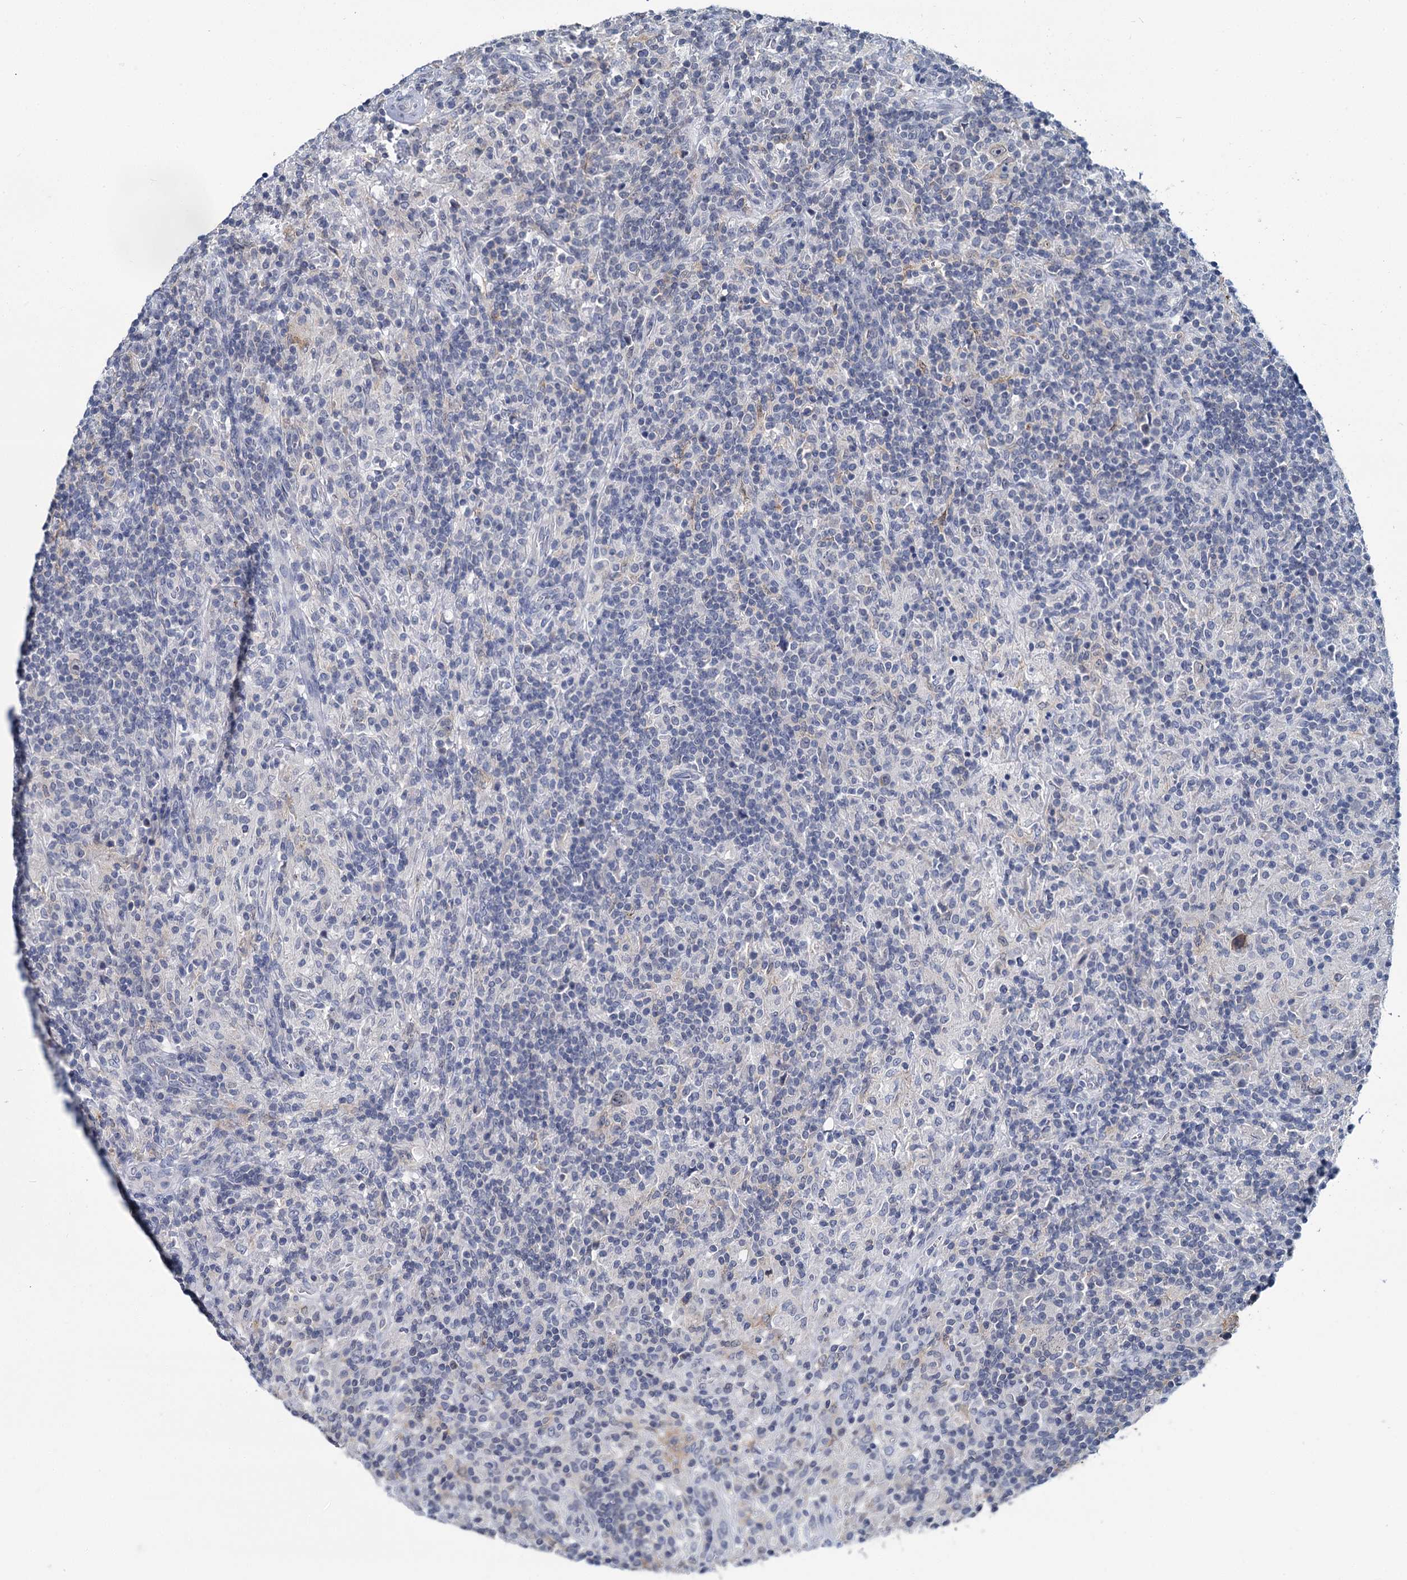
{"staining": {"intensity": "negative", "quantity": "none", "location": "none"}, "tissue": "lymphoma", "cell_type": "Tumor cells", "image_type": "cancer", "snomed": [{"axis": "morphology", "description": "Hodgkin's disease, NOS"}, {"axis": "topography", "description": "Lymph node"}], "caption": "This image is of Hodgkin's disease stained with immunohistochemistry to label a protein in brown with the nuclei are counter-stained blue. There is no staining in tumor cells.", "gene": "MIOX", "patient": {"sex": "male", "age": 70}}